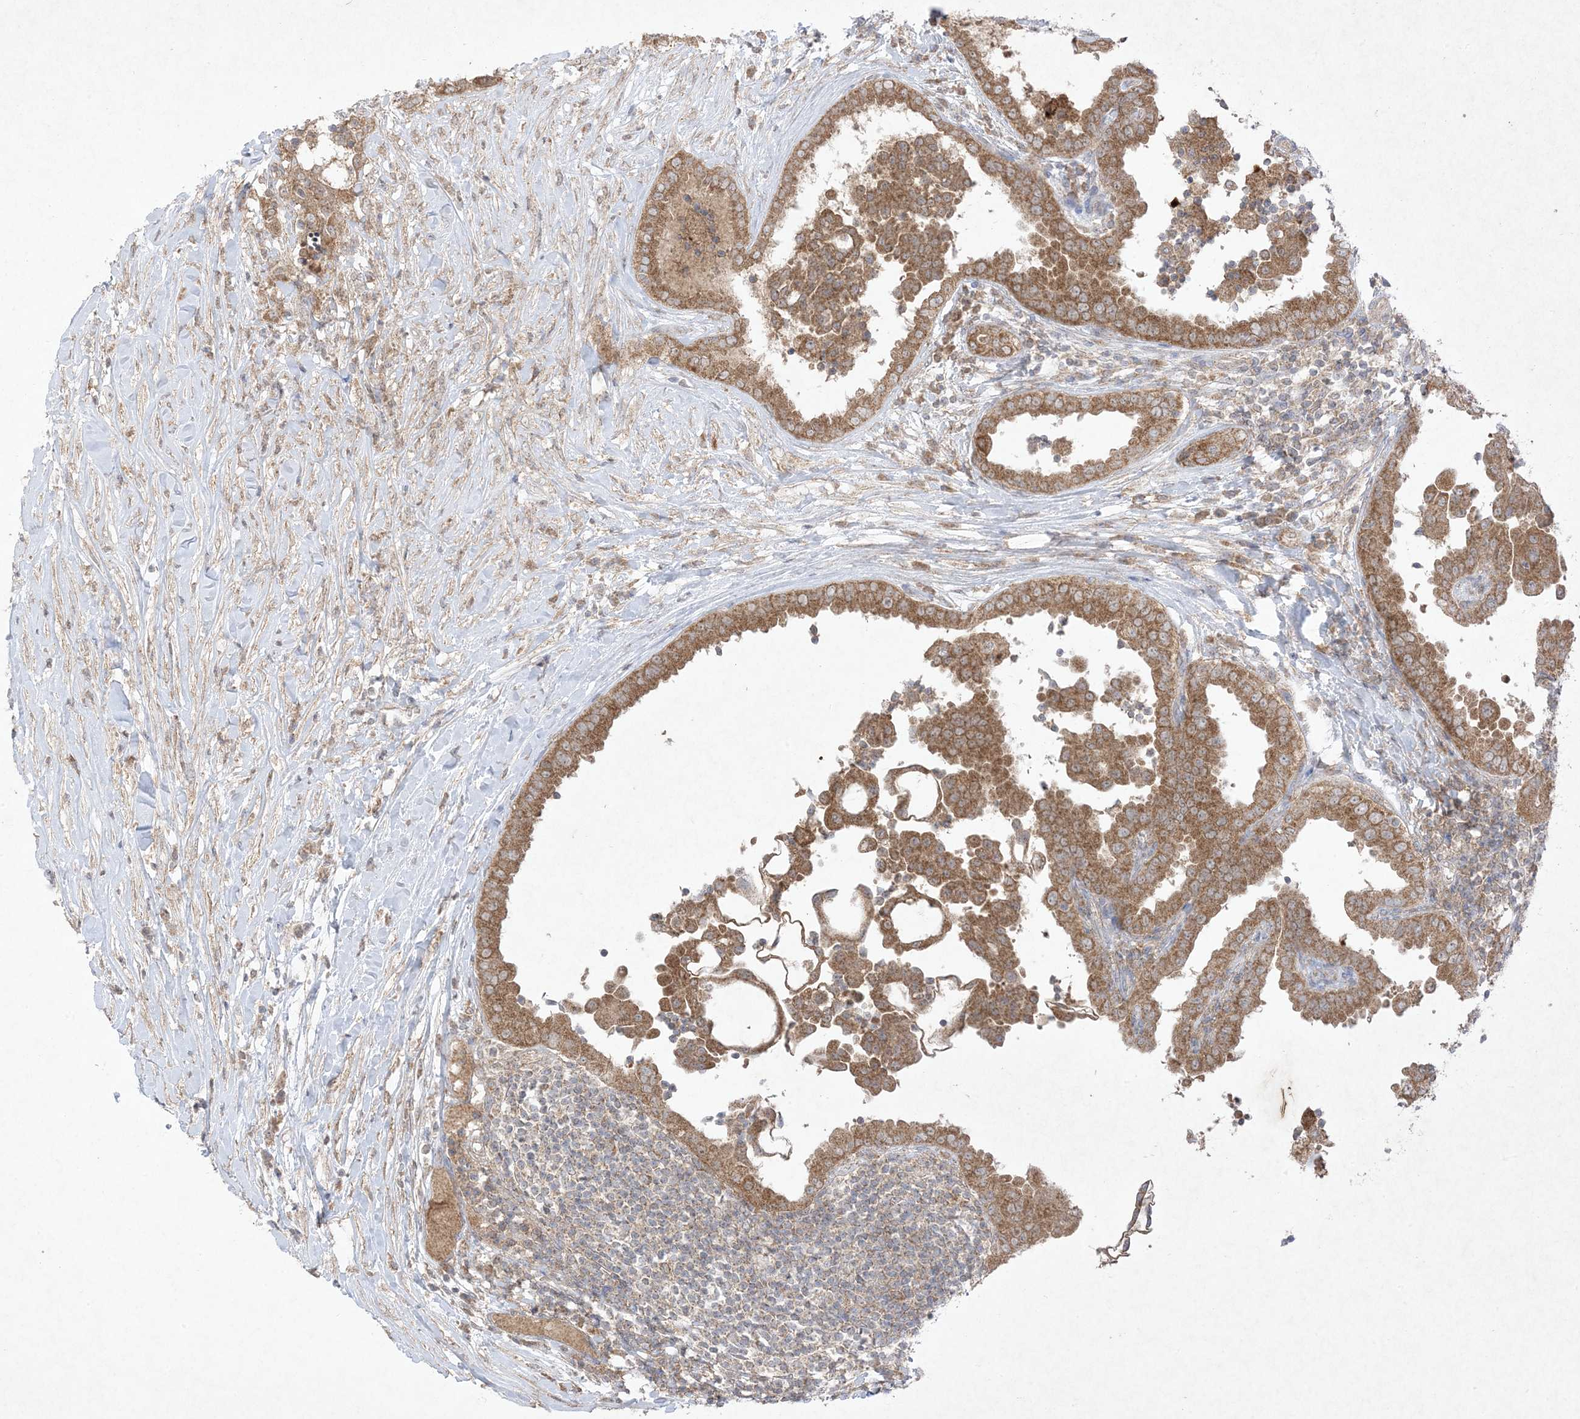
{"staining": {"intensity": "moderate", "quantity": ">75%", "location": "cytoplasmic/membranous"}, "tissue": "thyroid cancer", "cell_type": "Tumor cells", "image_type": "cancer", "snomed": [{"axis": "morphology", "description": "Papillary adenocarcinoma, NOS"}, {"axis": "topography", "description": "Thyroid gland"}], "caption": "A brown stain shows moderate cytoplasmic/membranous staining of a protein in human thyroid cancer (papillary adenocarcinoma) tumor cells.", "gene": "UBE2C", "patient": {"sex": "male", "age": 33}}